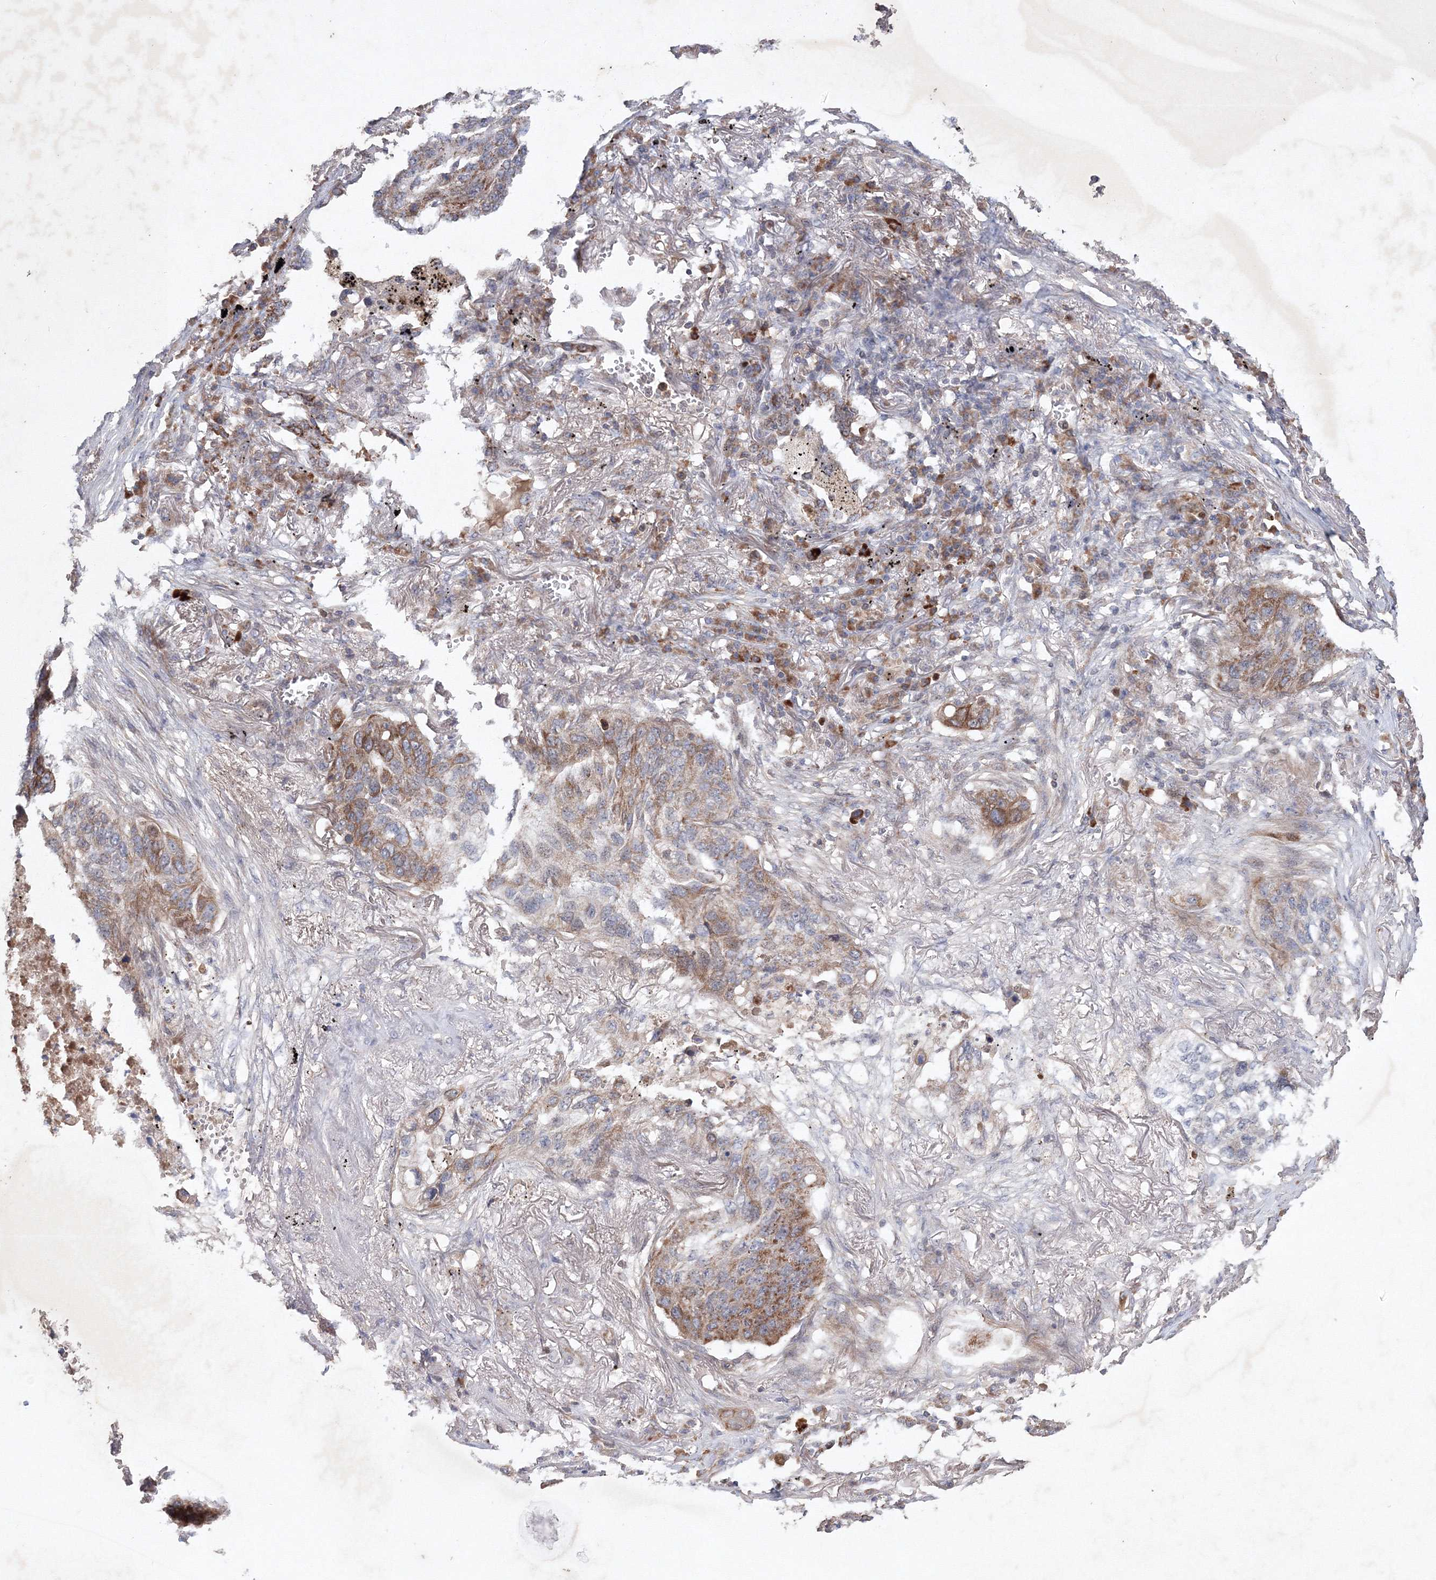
{"staining": {"intensity": "moderate", "quantity": ">75%", "location": "cytoplasmic/membranous"}, "tissue": "lung cancer", "cell_type": "Tumor cells", "image_type": "cancer", "snomed": [{"axis": "morphology", "description": "Squamous cell carcinoma, NOS"}, {"axis": "topography", "description": "Lung"}], "caption": "The photomicrograph shows staining of lung cancer, revealing moderate cytoplasmic/membranous protein expression (brown color) within tumor cells. (DAB IHC, brown staining for protein, blue staining for nuclei).", "gene": "NOA1", "patient": {"sex": "female", "age": 63}}